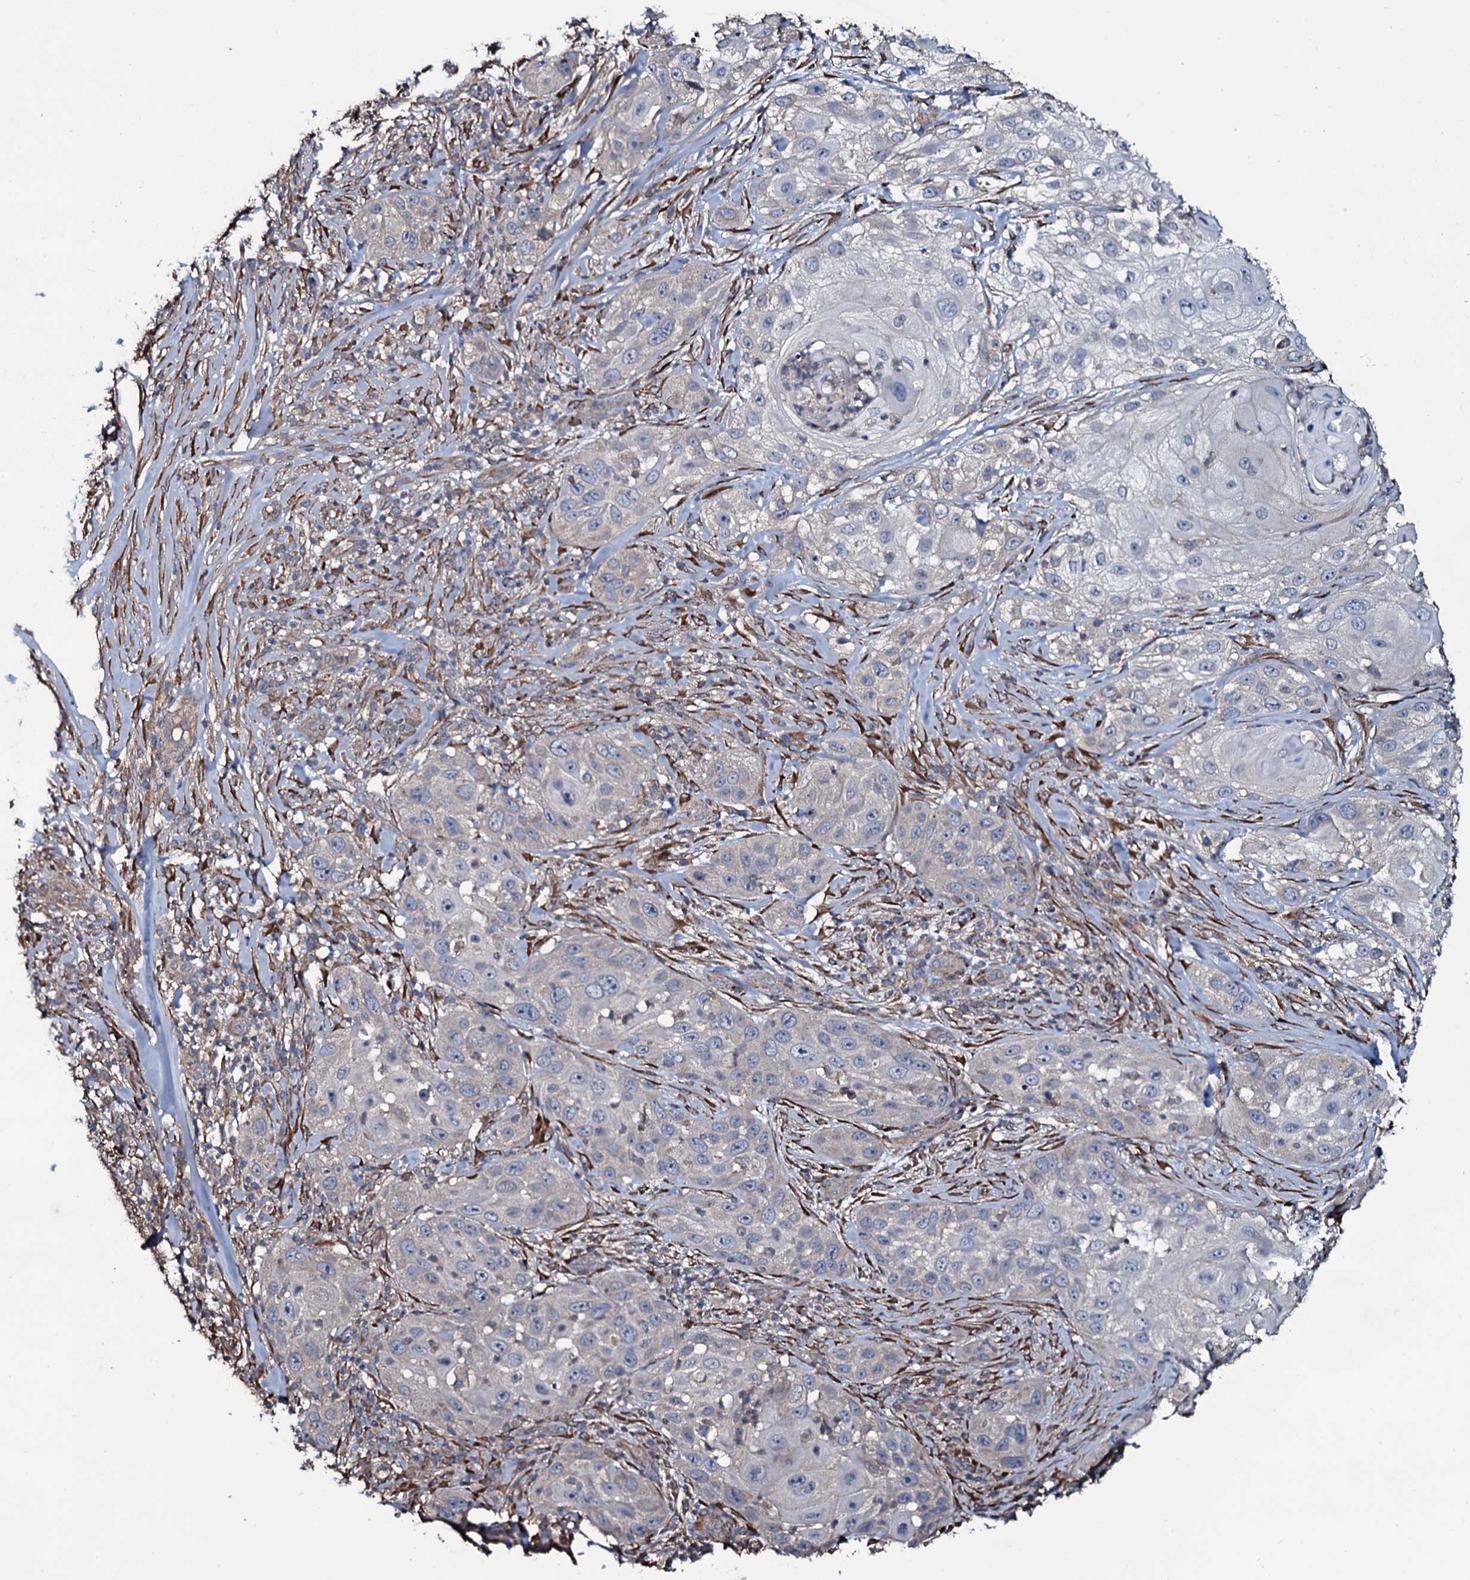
{"staining": {"intensity": "negative", "quantity": "none", "location": "none"}, "tissue": "skin cancer", "cell_type": "Tumor cells", "image_type": "cancer", "snomed": [{"axis": "morphology", "description": "Squamous cell carcinoma, NOS"}, {"axis": "topography", "description": "Skin"}], "caption": "There is no significant expression in tumor cells of skin cancer (squamous cell carcinoma).", "gene": "WIPF3", "patient": {"sex": "female", "age": 44}}